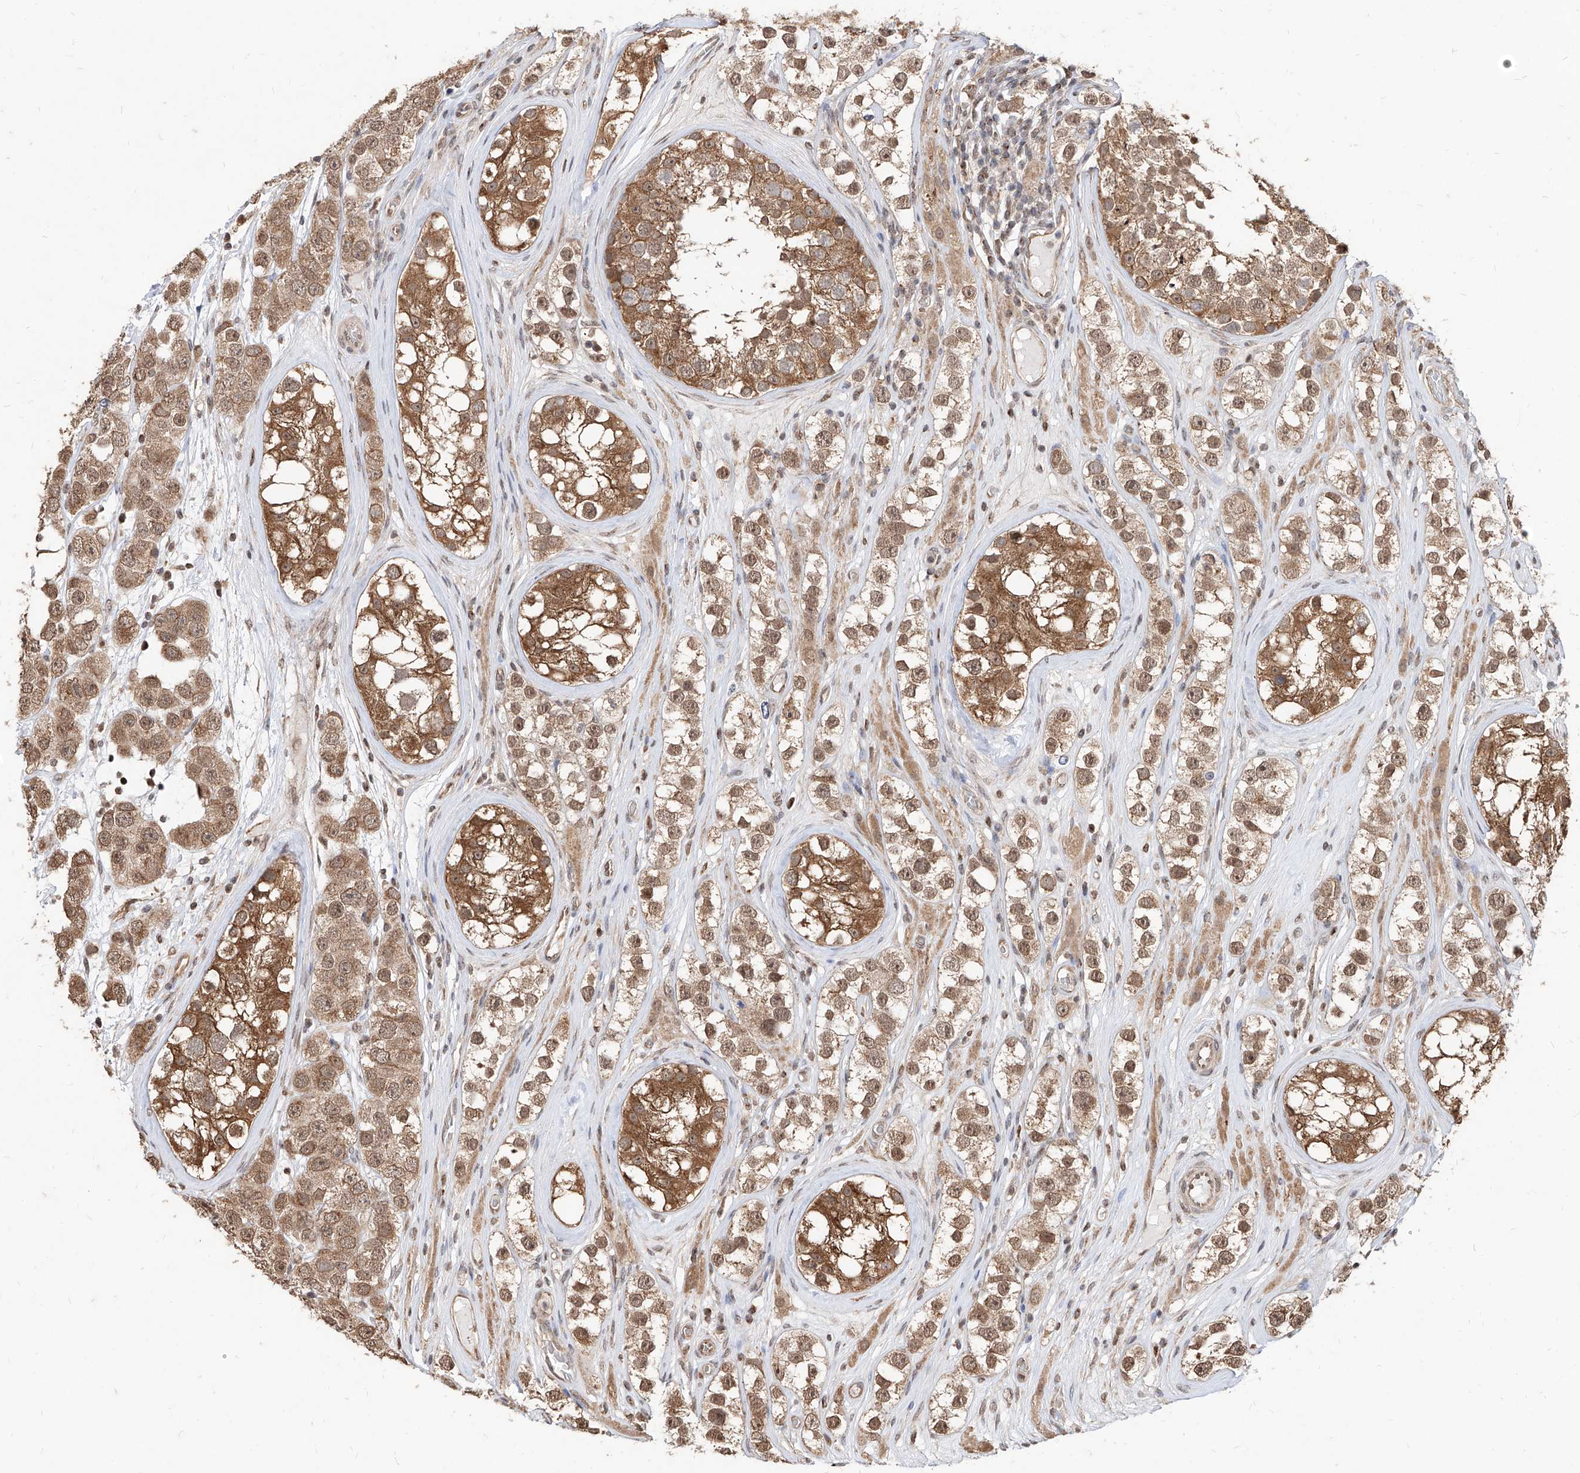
{"staining": {"intensity": "moderate", "quantity": ">75%", "location": "cytoplasmic/membranous,nuclear"}, "tissue": "testis cancer", "cell_type": "Tumor cells", "image_type": "cancer", "snomed": [{"axis": "morphology", "description": "Seminoma, NOS"}, {"axis": "topography", "description": "Testis"}], "caption": "Immunohistochemistry (DAB) staining of human testis seminoma shows moderate cytoplasmic/membranous and nuclear protein staining in approximately >75% of tumor cells. (brown staining indicates protein expression, while blue staining denotes nuclei).", "gene": "C8orf82", "patient": {"sex": "male", "age": 28}}